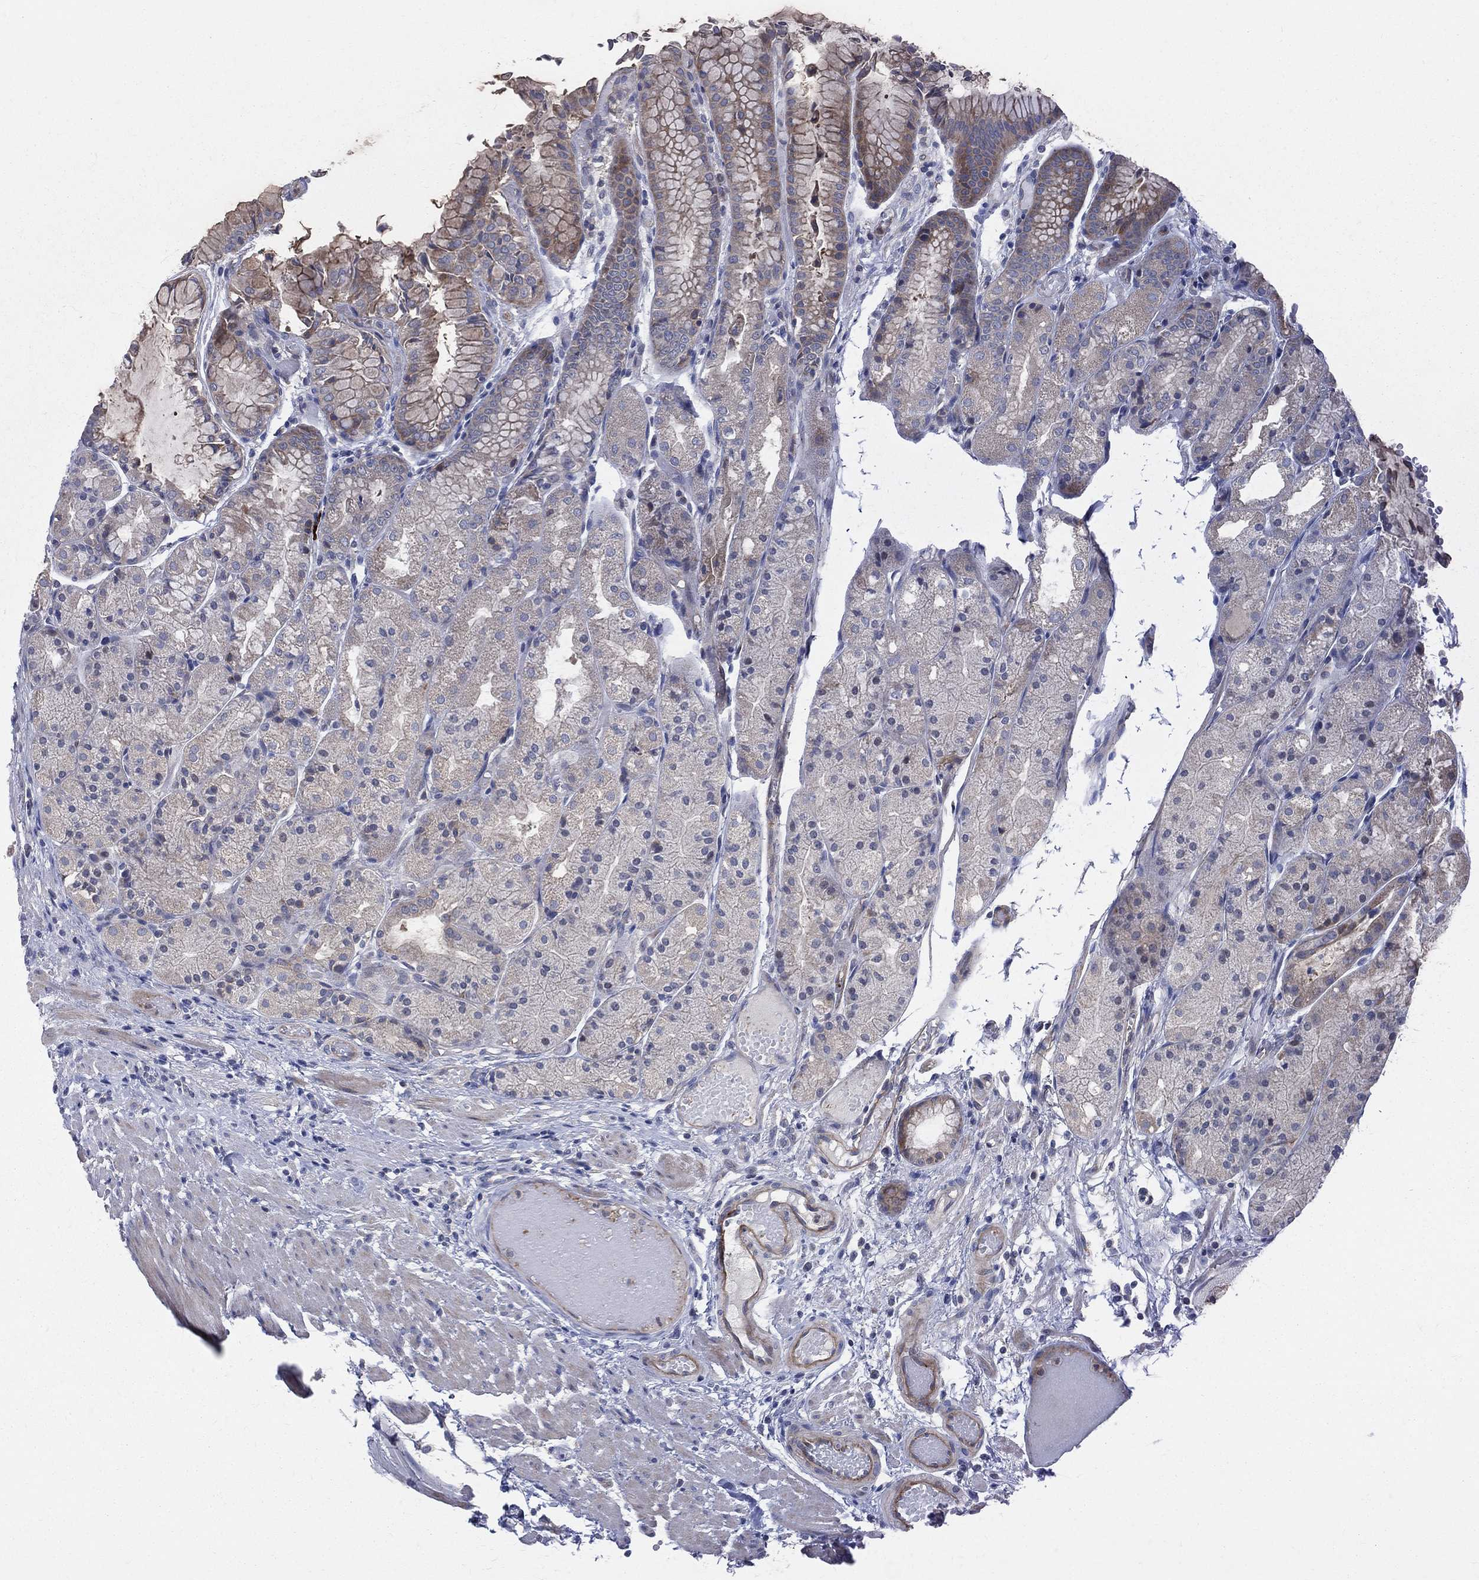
{"staining": {"intensity": "weak", "quantity": "<25%", "location": "cytoplasmic/membranous"}, "tissue": "stomach", "cell_type": "Glandular cells", "image_type": "normal", "snomed": [{"axis": "morphology", "description": "Normal tissue, NOS"}, {"axis": "topography", "description": "Stomach, upper"}], "caption": "This is a histopathology image of IHC staining of normal stomach, which shows no expression in glandular cells.", "gene": "POMZP3", "patient": {"sex": "male", "age": 72}}